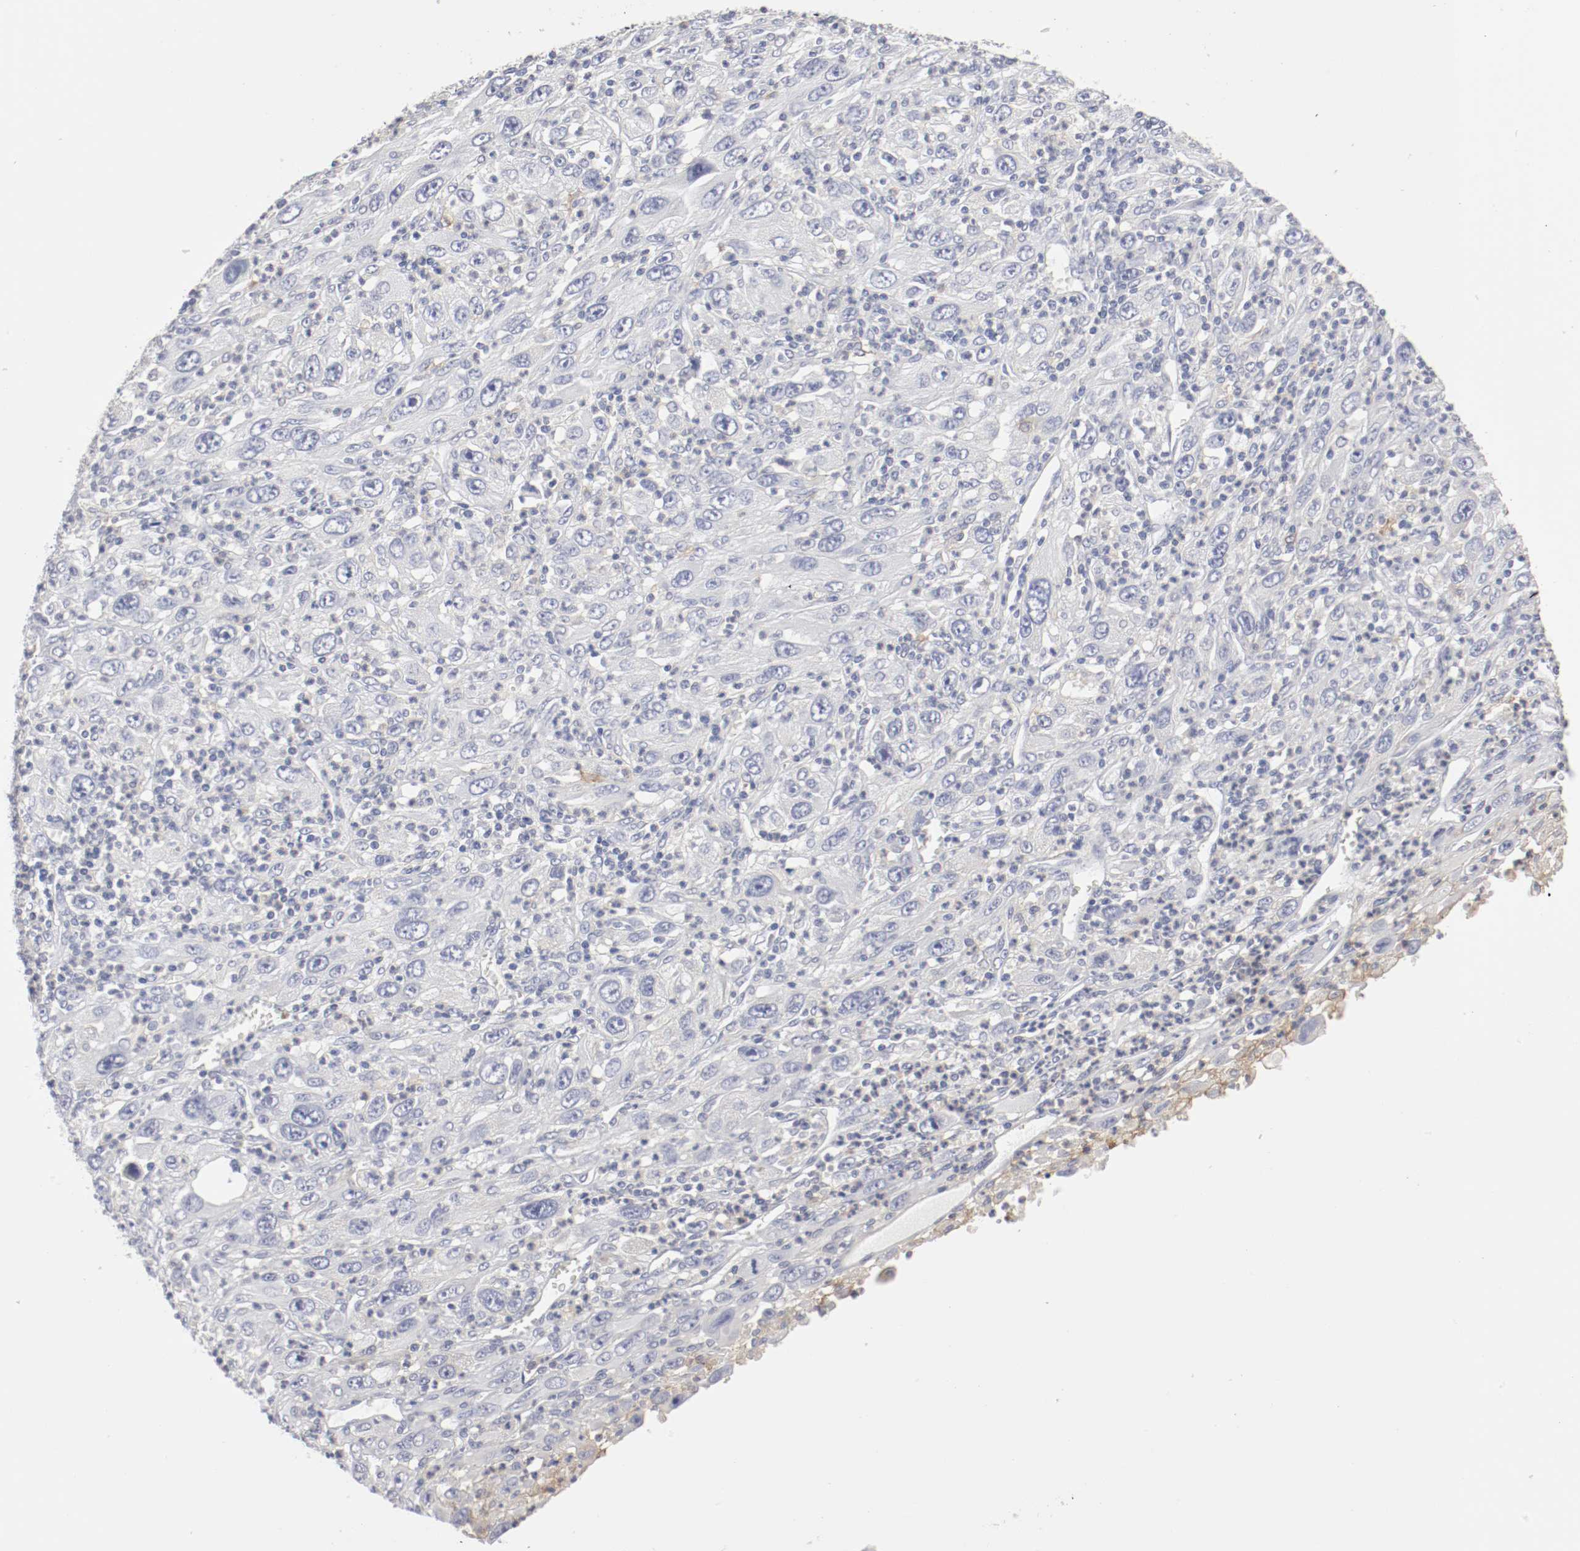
{"staining": {"intensity": "negative", "quantity": "none", "location": "none"}, "tissue": "melanoma", "cell_type": "Tumor cells", "image_type": "cancer", "snomed": [{"axis": "morphology", "description": "Malignant melanoma, Metastatic site"}, {"axis": "topography", "description": "Skin"}], "caption": "Melanoma stained for a protein using immunohistochemistry (IHC) demonstrates no expression tumor cells.", "gene": "ITGAX", "patient": {"sex": "female", "age": 56}}